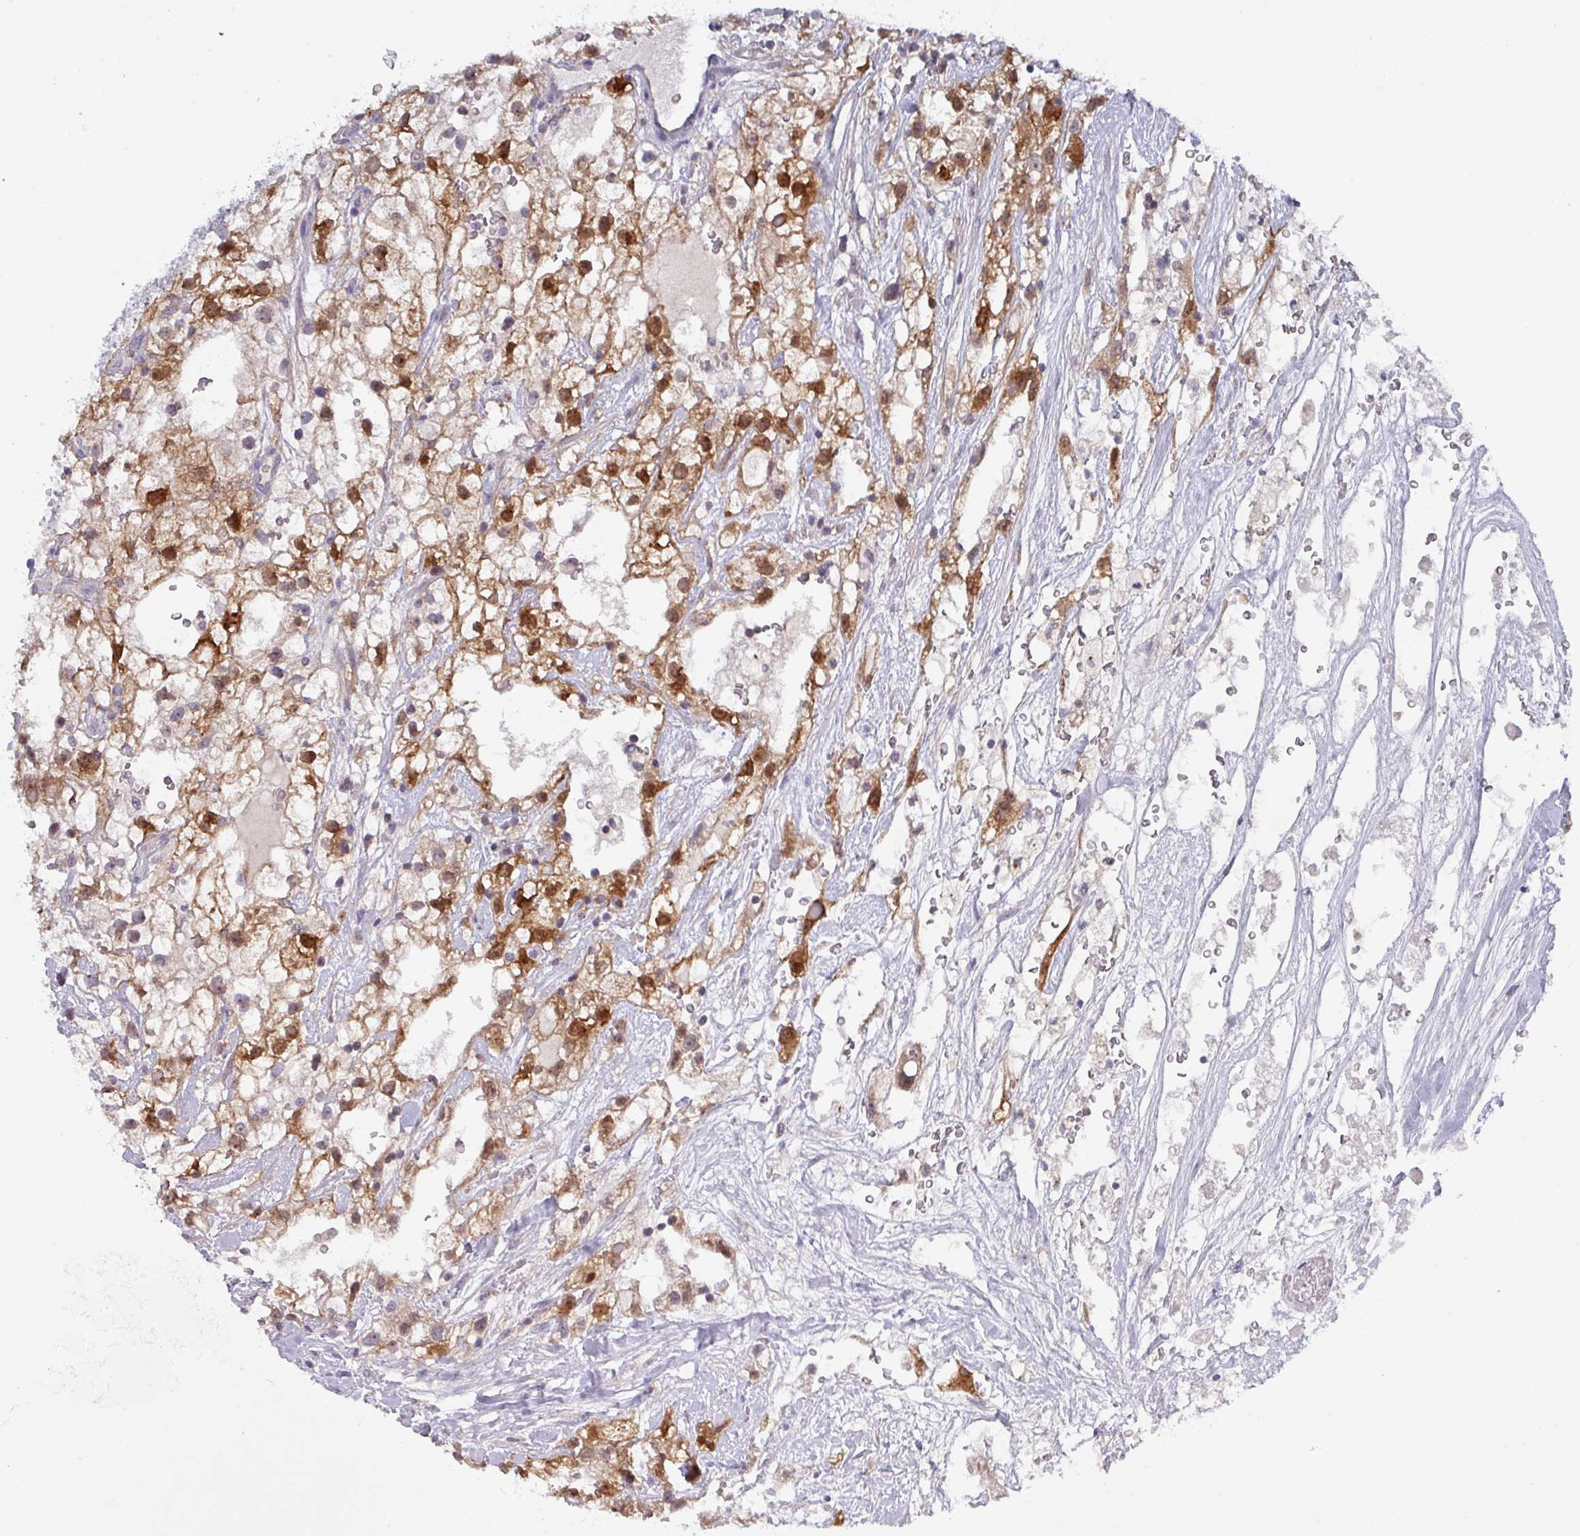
{"staining": {"intensity": "strong", "quantity": "25%-75%", "location": "cytoplasmic/membranous,nuclear"}, "tissue": "renal cancer", "cell_type": "Tumor cells", "image_type": "cancer", "snomed": [{"axis": "morphology", "description": "Adenocarcinoma, NOS"}, {"axis": "topography", "description": "Kidney"}], "caption": "Immunohistochemistry (DAB (3,3'-diaminobenzidine)) staining of renal cancer (adenocarcinoma) demonstrates strong cytoplasmic/membranous and nuclear protein positivity in about 25%-75% of tumor cells.", "gene": "DCAF12L2", "patient": {"sex": "male", "age": 59}}